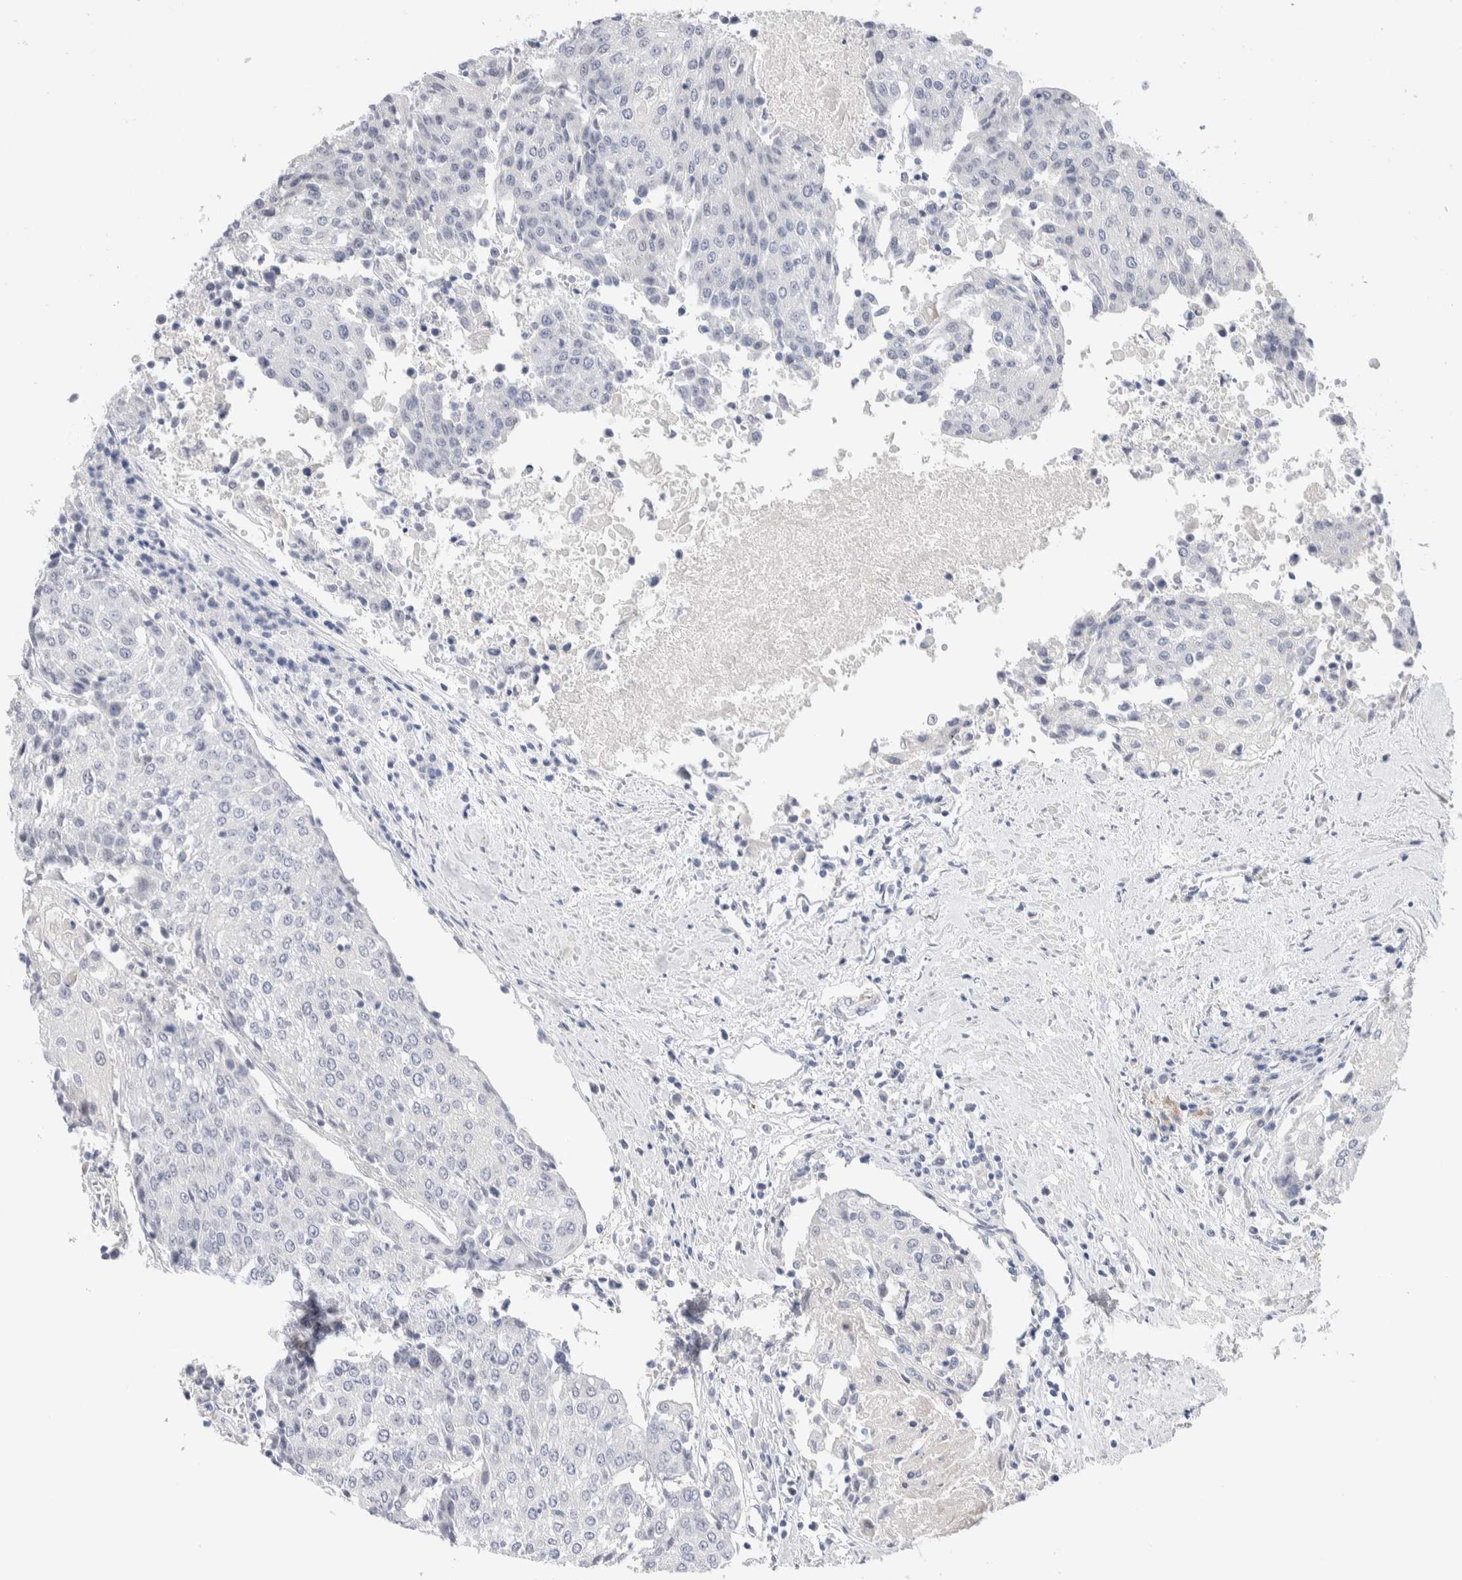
{"staining": {"intensity": "negative", "quantity": "none", "location": "none"}, "tissue": "urothelial cancer", "cell_type": "Tumor cells", "image_type": "cancer", "snomed": [{"axis": "morphology", "description": "Urothelial carcinoma, High grade"}, {"axis": "topography", "description": "Urinary bladder"}], "caption": "Image shows no significant protein staining in tumor cells of urothelial cancer.", "gene": "DNAJB6", "patient": {"sex": "female", "age": 85}}